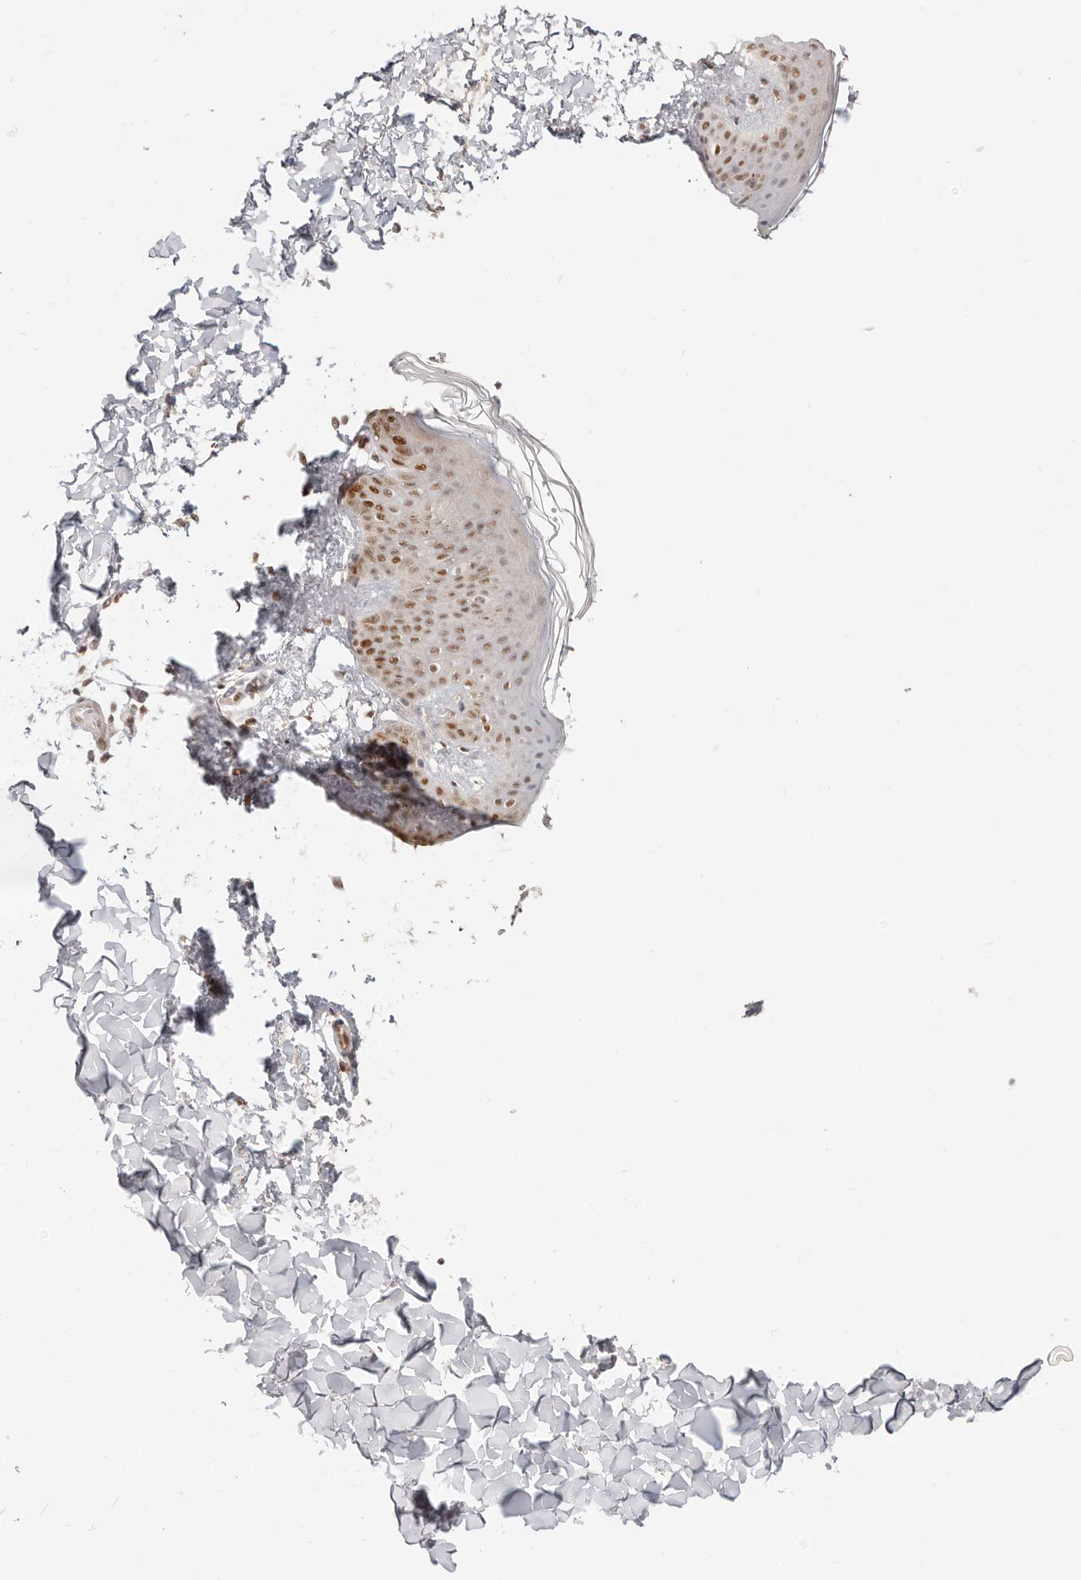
{"staining": {"intensity": "moderate", "quantity": ">75%", "location": "nuclear"}, "tissue": "skin", "cell_type": "Fibroblasts", "image_type": "normal", "snomed": [{"axis": "morphology", "description": "Normal tissue, NOS"}, {"axis": "morphology", "description": "Neoplasm, benign, NOS"}, {"axis": "topography", "description": "Skin"}, {"axis": "topography", "description": "Soft tissue"}], "caption": "Human skin stained with a brown dye reveals moderate nuclear positive staining in approximately >75% of fibroblasts.", "gene": "RFC2", "patient": {"sex": "male", "age": 26}}